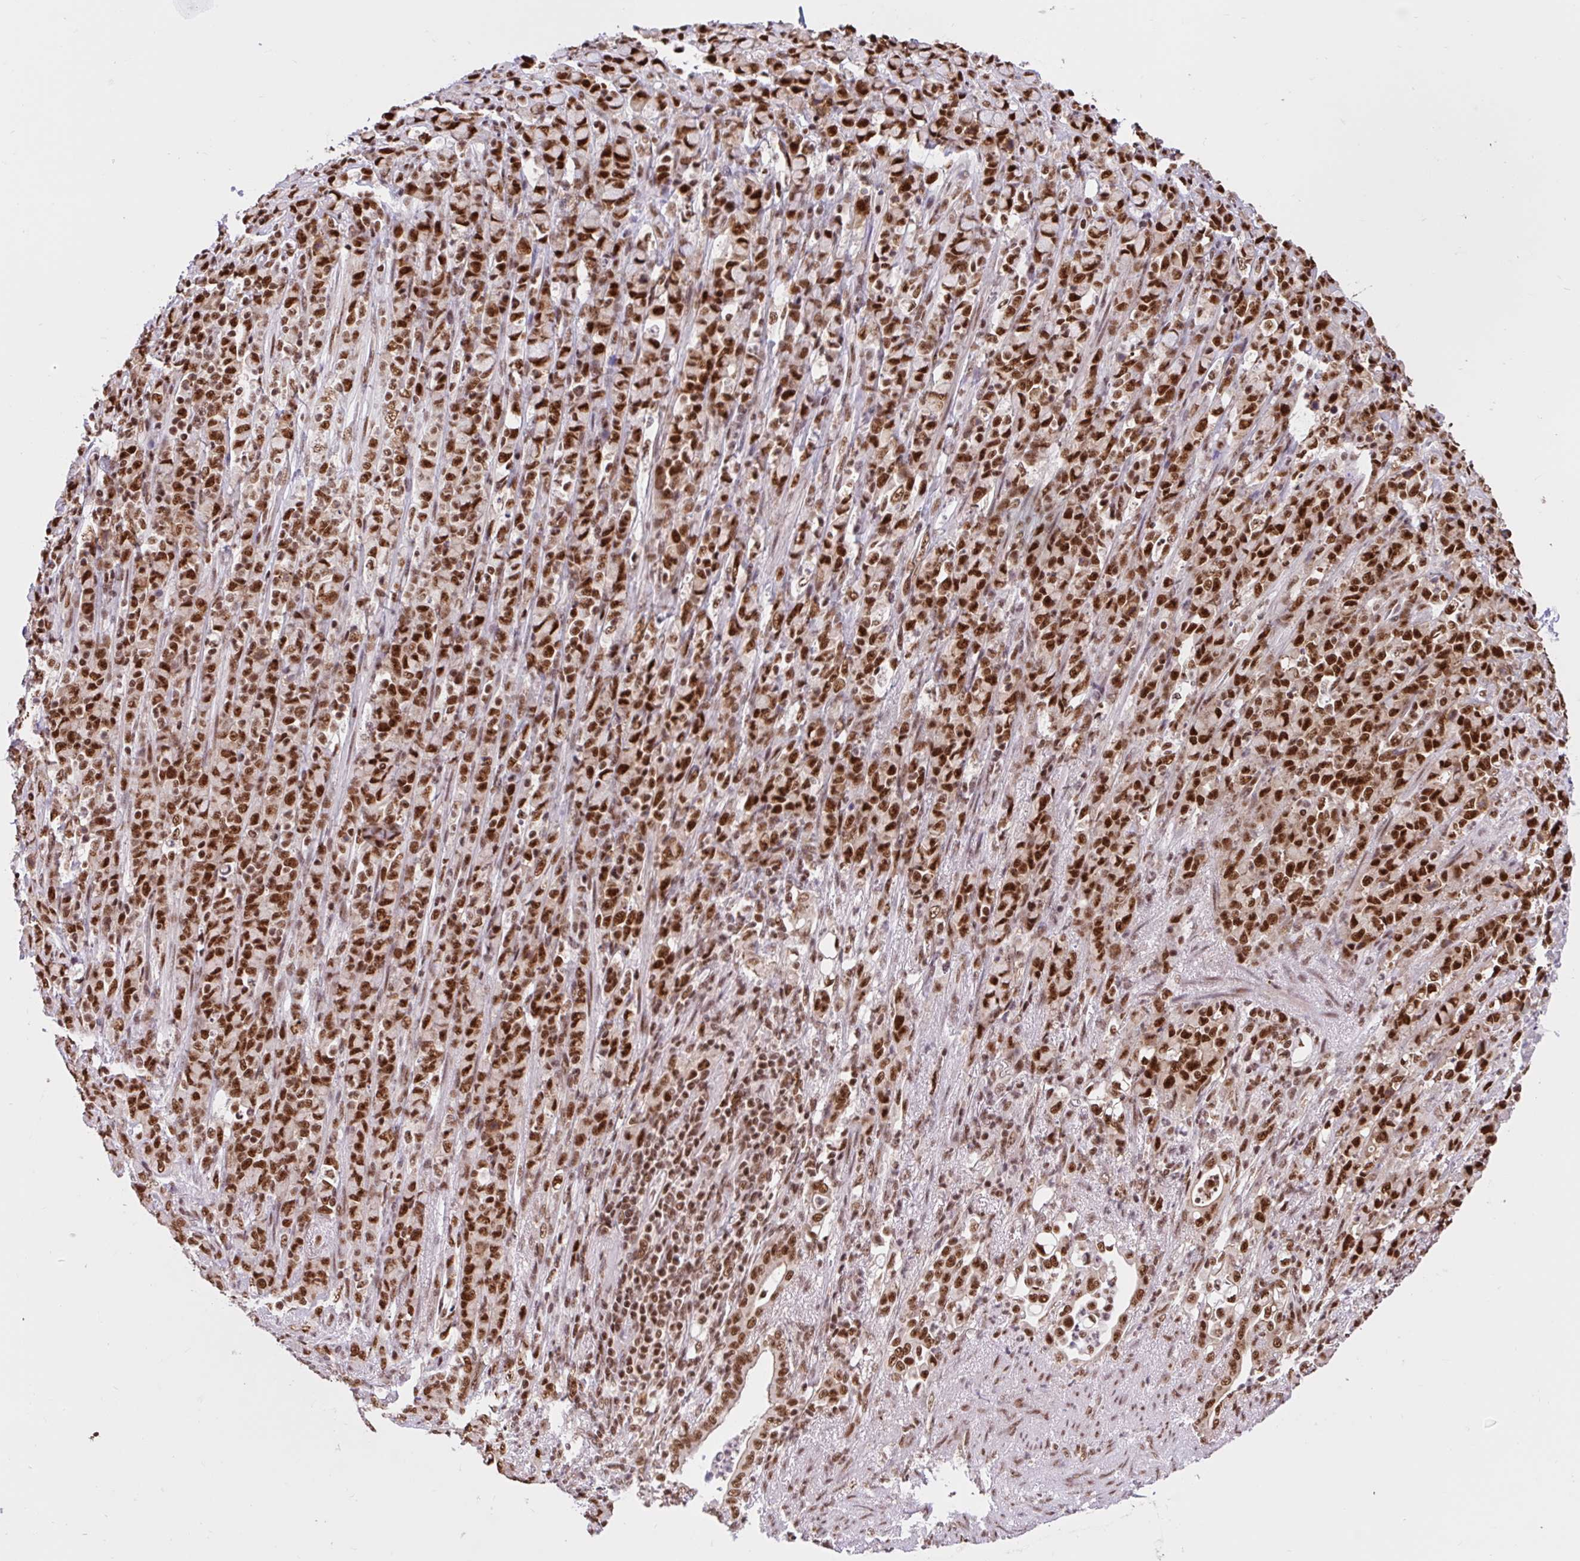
{"staining": {"intensity": "strong", "quantity": ">75%", "location": "nuclear"}, "tissue": "stomach cancer", "cell_type": "Tumor cells", "image_type": "cancer", "snomed": [{"axis": "morphology", "description": "Normal tissue, NOS"}, {"axis": "morphology", "description": "Adenocarcinoma, NOS"}, {"axis": "topography", "description": "Stomach"}], "caption": "Tumor cells display strong nuclear positivity in approximately >75% of cells in stomach adenocarcinoma. (DAB (3,3'-diaminobenzidine) IHC with brightfield microscopy, high magnification).", "gene": "CCDC12", "patient": {"sex": "female", "age": 79}}